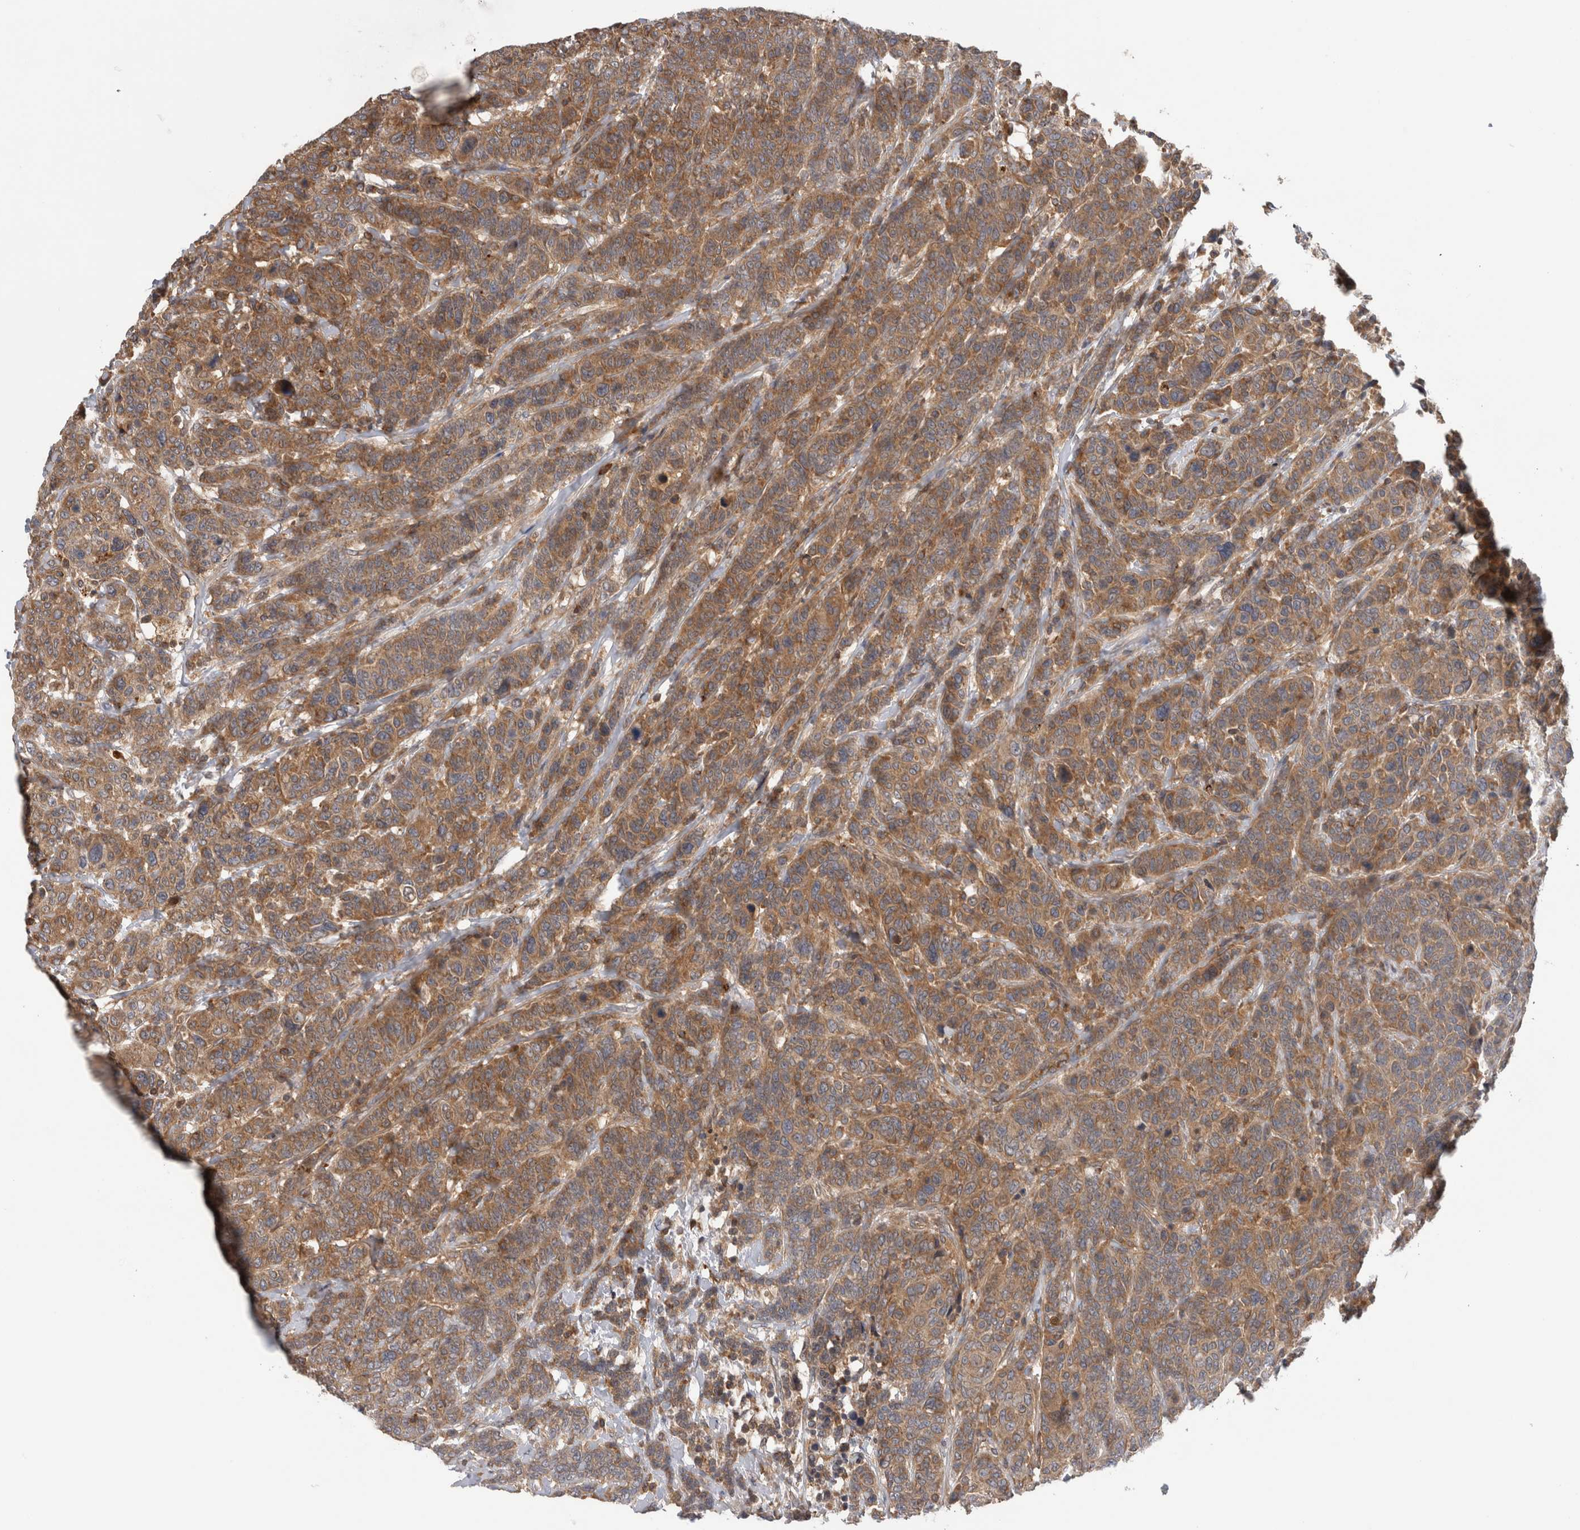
{"staining": {"intensity": "moderate", "quantity": ">75%", "location": "cytoplasmic/membranous"}, "tissue": "breast cancer", "cell_type": "Tumor cells", "image_type": "cancer", "snomed": [{"axis": "morphology", "description": "Duct carcinoma"}, {"axis": "topography", "description": "Breast"}], "caption": "Protein staining demonstrates moderate cytoplasmic/membranous positivity in approximately >75% of tumor cells in breast cancer (invasive ductal carcinoma). (DAB (3,3'-diaminobenzidine) IHC, brown staining for protein, blue staining for nuclei).", "gene": "GRIK2", "patient": {"sex": "female", "age": 37}}